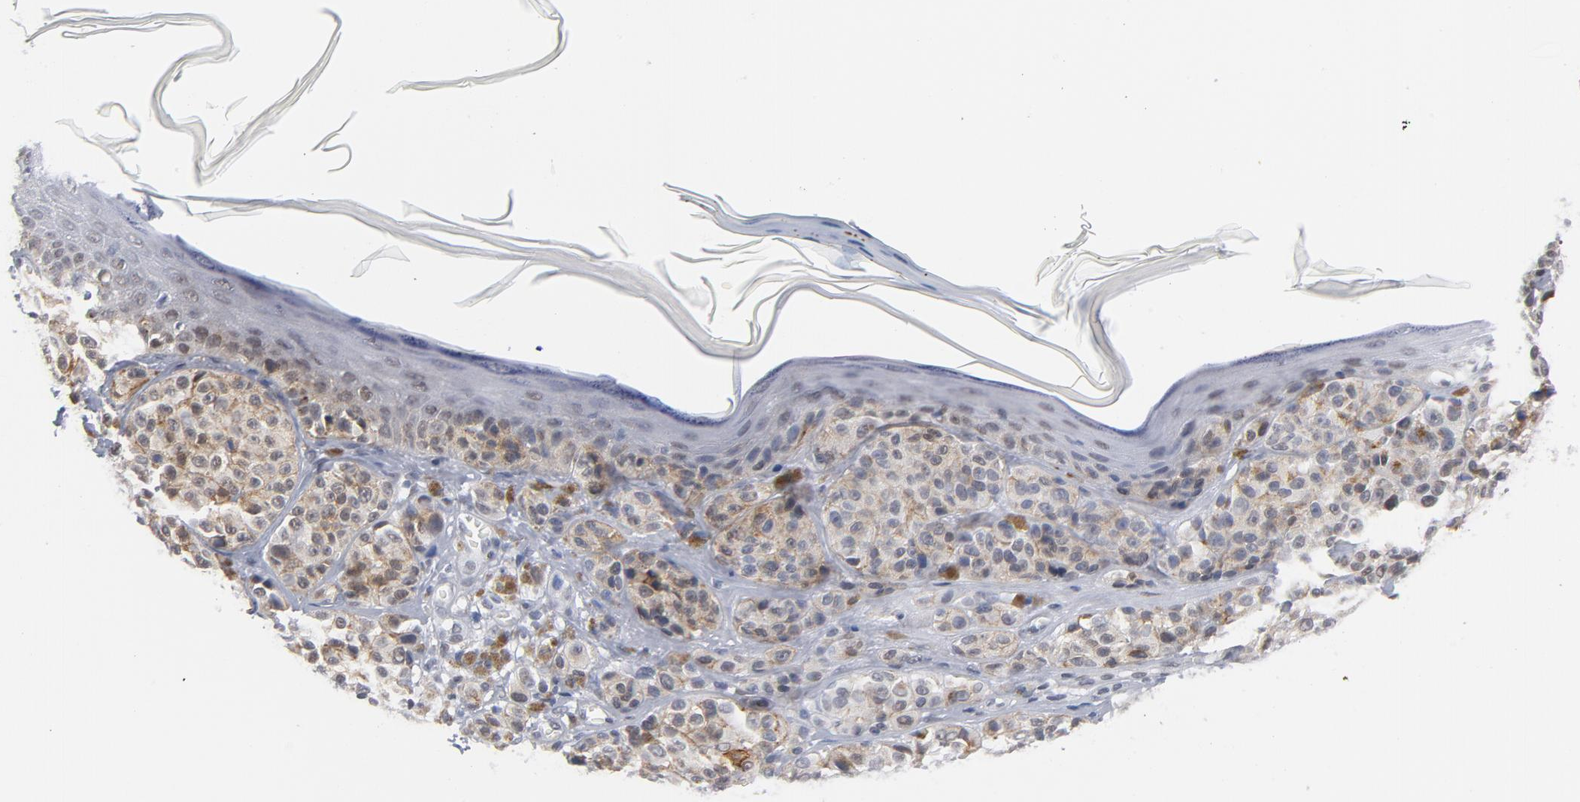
{"staining": {"intensity": "moderate", "quantity": "25%-75%", "location": "cytoplasmic/membranous"}, "tissue": "melanoma", "cell_type": "Tumor cells", "image_type": "cancer", "snomed": [{"axis": "morphology", "description": "Malignant melanoma, NOS"}, {"axis": "topography", "description": "Skin"}], "caption": "Immunohistochemical staining of human melanoma displays medium levels of moderate cytoplasmic/membranous staining in about 25%-75% of tumor cells. The protein of interest is stained brown, and the nuclei are stained in blue (DAB (3,3'-diaminobenzidine) IHC with brightfield microscopy, high magnification).", "gene": "BAP1", "patient": {"sex": "female", "age": 75}}